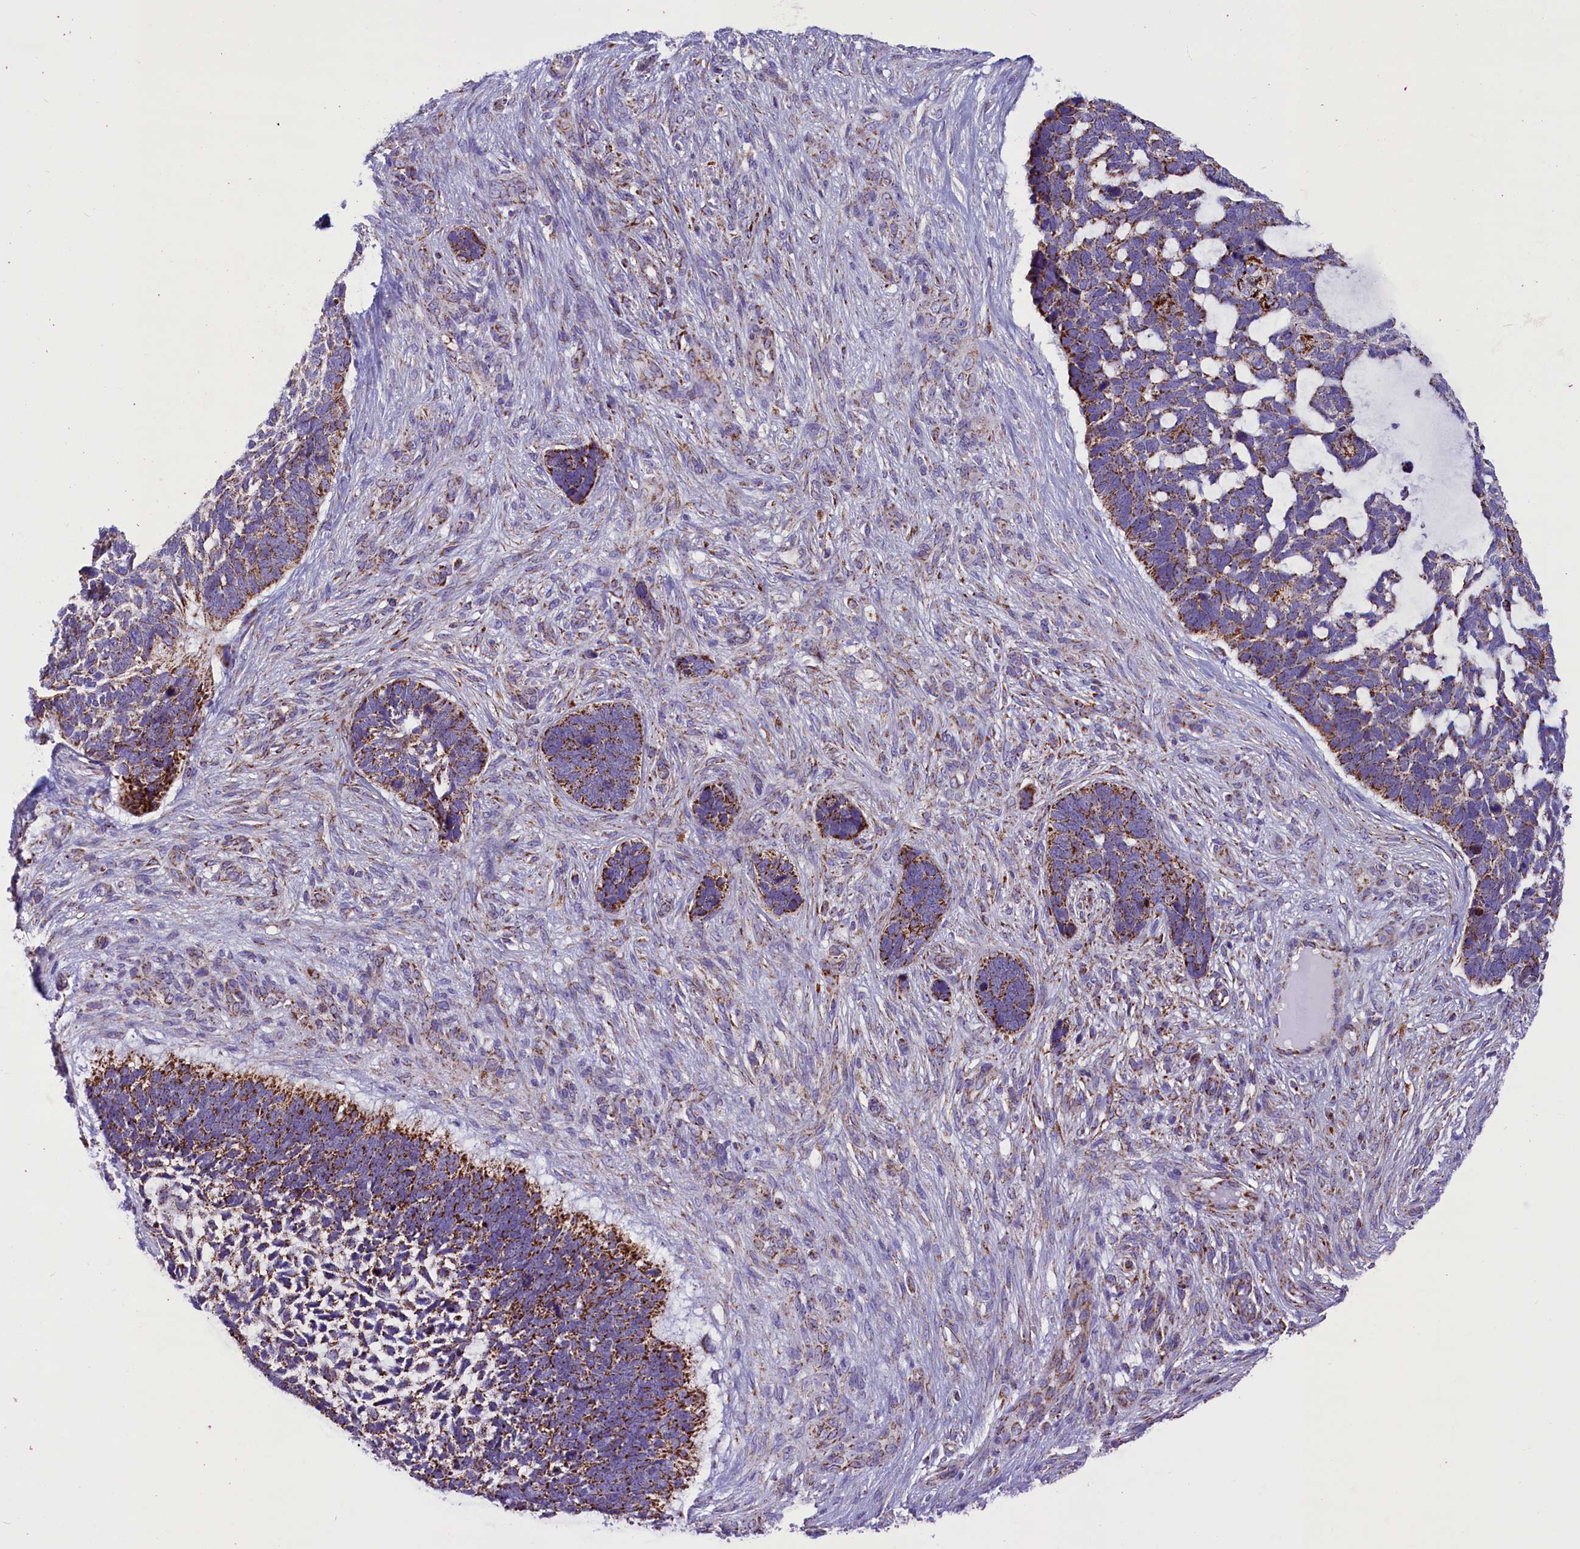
{"staining": {"intensity": "moderate", "quantity": "25%-75%", "location": "cytoplasmic/membranous"}, "tissue": "skin cancer", "cell_type": "Tumor cells", "image_type": "cancer", "snomed": [{"axis": "morphology", "description": "Basal cell carcinoma"}, {"axis": "topography", "description": "Skin"}], "caption": "Immunohistochemistry (IHC) histopathology image of skin cancer (basal cell carcinoma) stained for a protein (brown), which reveals medium levels of moderate cytoplasmic/membranous expression in approximately 25%-75% of tumor cells.", "gene": "ICA1L", "patient": {"sex": "male", "age": 88}}